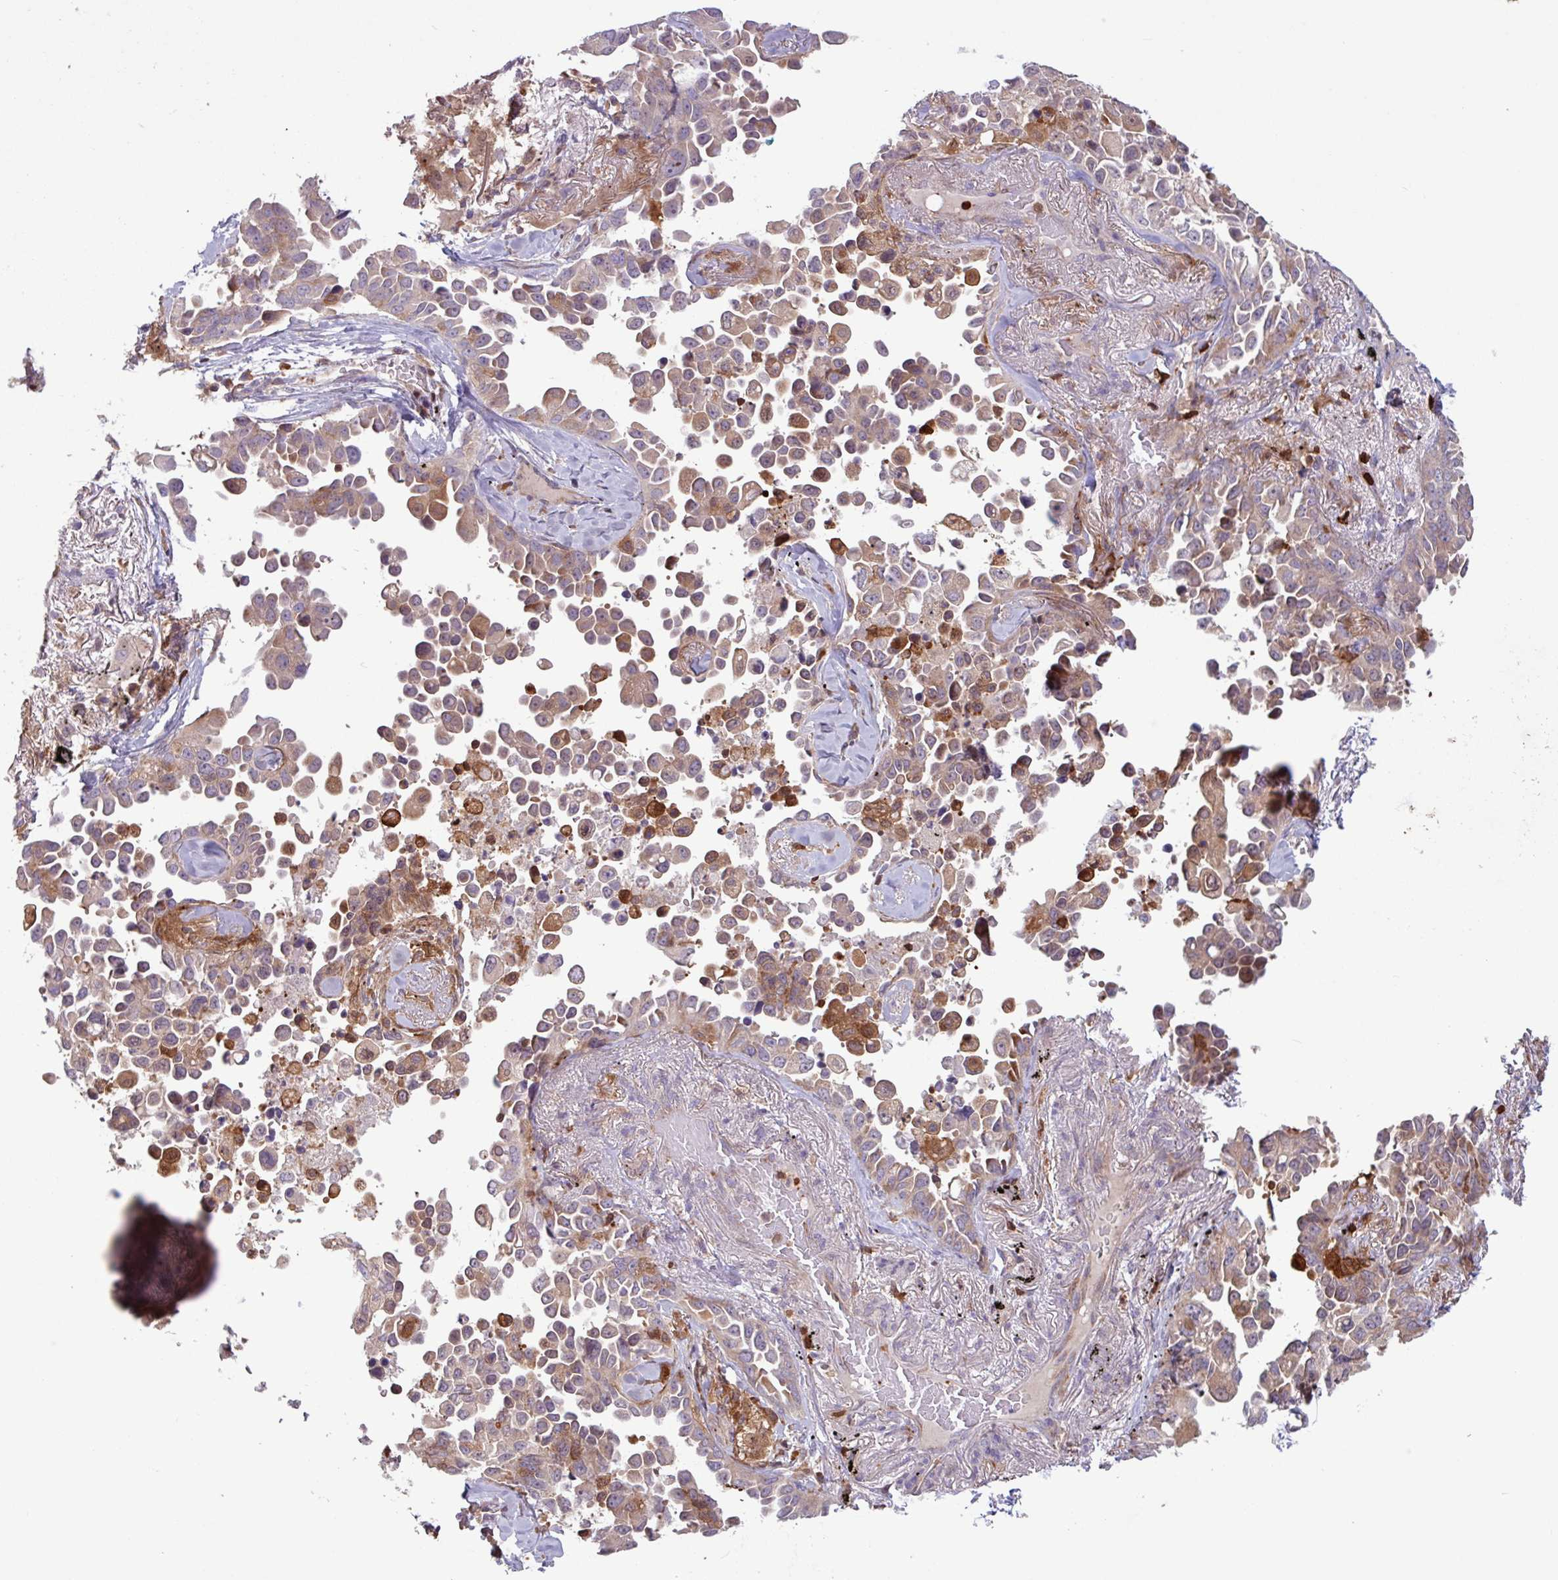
{"staining": {"intensity": "moderate", "quantity": "<25%", "location": "cytoplasmic/membranous"}, "tissue": "lung cancer", "cell_type": "Tumor cells", "image_type": "cancer", "snomed": [{"axis": "morphology", "description": "Adenocarcinoma, NOS"}, {"axis": "topography", "description": "Lung"}], "caption": "Tumor cells exhibit moderate cytoplasmic/membranous expression in about <25% of cells in lung adenocarcinoma.", "gene": "SEC61G", "patient": {"sex": "female", "age": 67}}